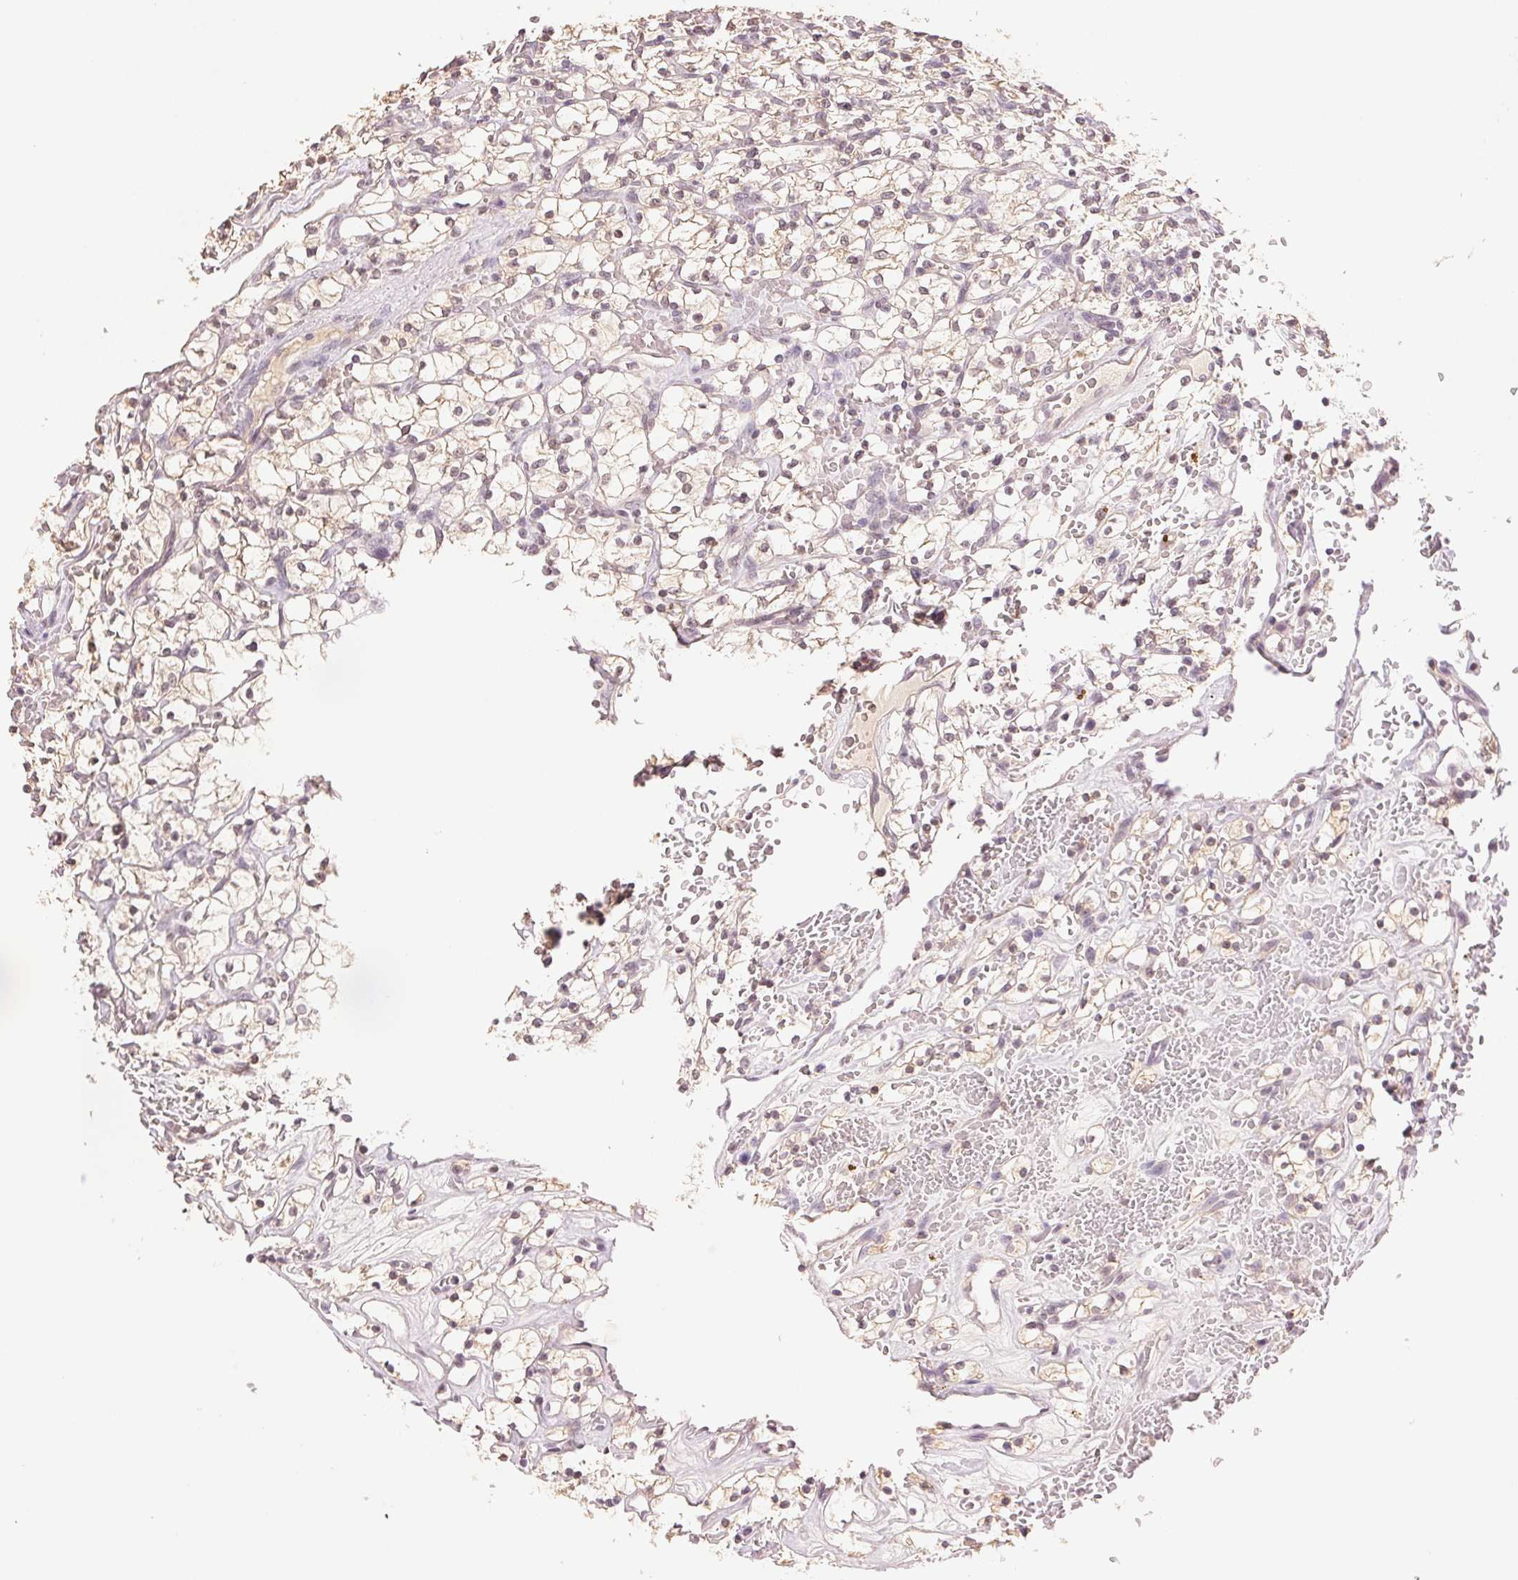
{"staining": {"intensity": "weak", "quantity": "25%-75%", "location": "cytoplasmic/membranous,nuclear"}, "tissue": "renal cancer", "cell_type": "Tumor cells", "image_type": "cancer", "snomed": [{"axis": "morphology", "description": "Adenocarcinoma, NOS"}, {"axis": "topography", "description": "Kidney"}], "caption": "Immunohistochemical staining of renal cancer (adenocarcinoma) shows low levels of weak cytoplasmic/membranous and nuclear staining in about 25%-75% of tumor cells. The staining was performed using DAB, with brown indicating positive protein expression. Nuclei are stained blue with hematoxylin.", "gene": "FNDC4", "patient": {"sex": "female", "age": 64}}